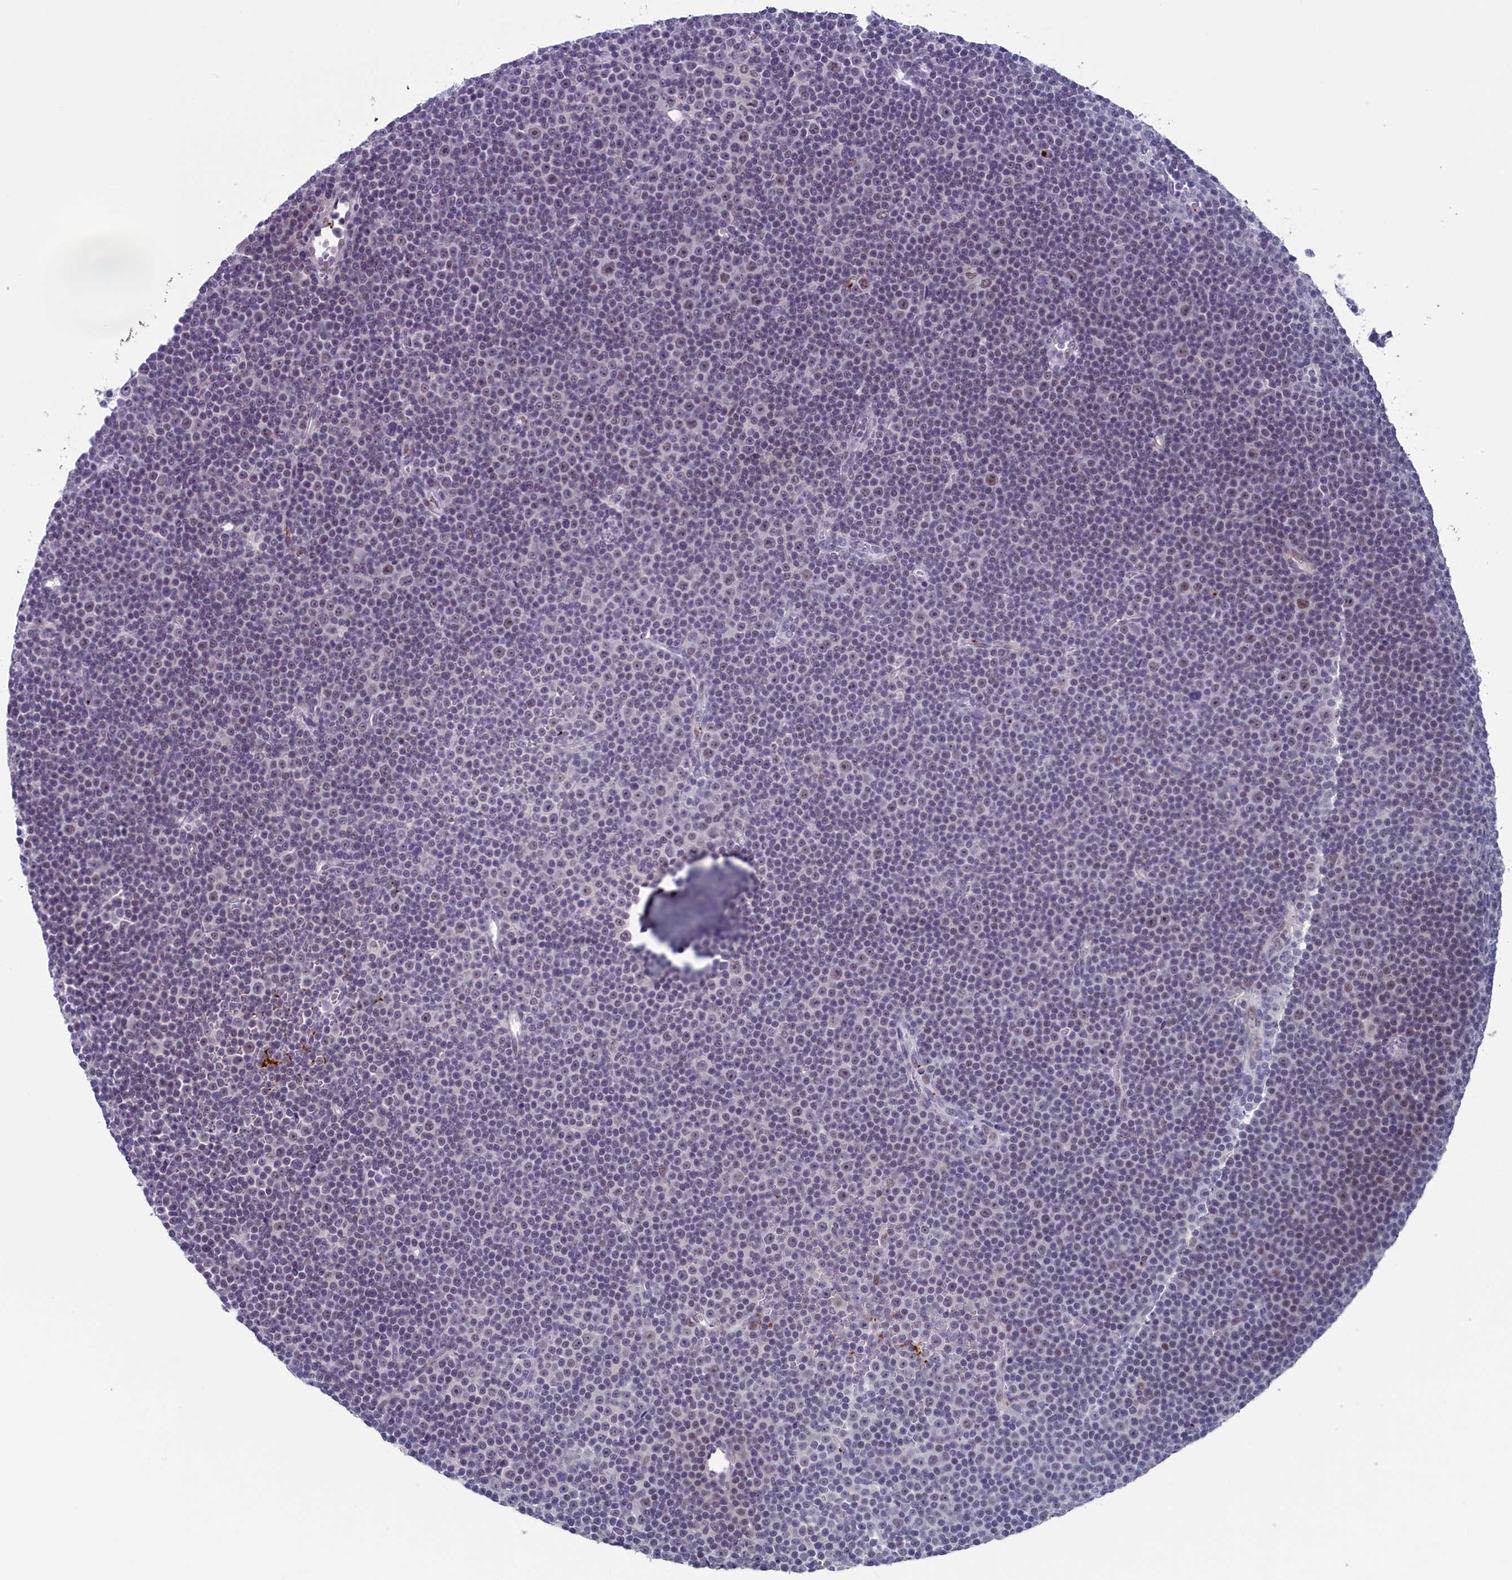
{"staining": {"intensity": "negative", "quantity": "none", "location": "none"}, "tissue": "lymphoma", "cell_type": "Tumor cells", "image_type": "cancer", "snomed": [{"axis": "morphology", "description": "Malignant lymphoma, non-Hodgkin's type, Low grade"}, {"axis": "topography", "description": "Lymph node"}], "caption": "IHC of human malignant lymphoma, non-Hodgkin's type (low-grade) shows no positivity in tumor cells.", "gene": "AIFM2", "patient": {"sex": "female", "age": 67}}